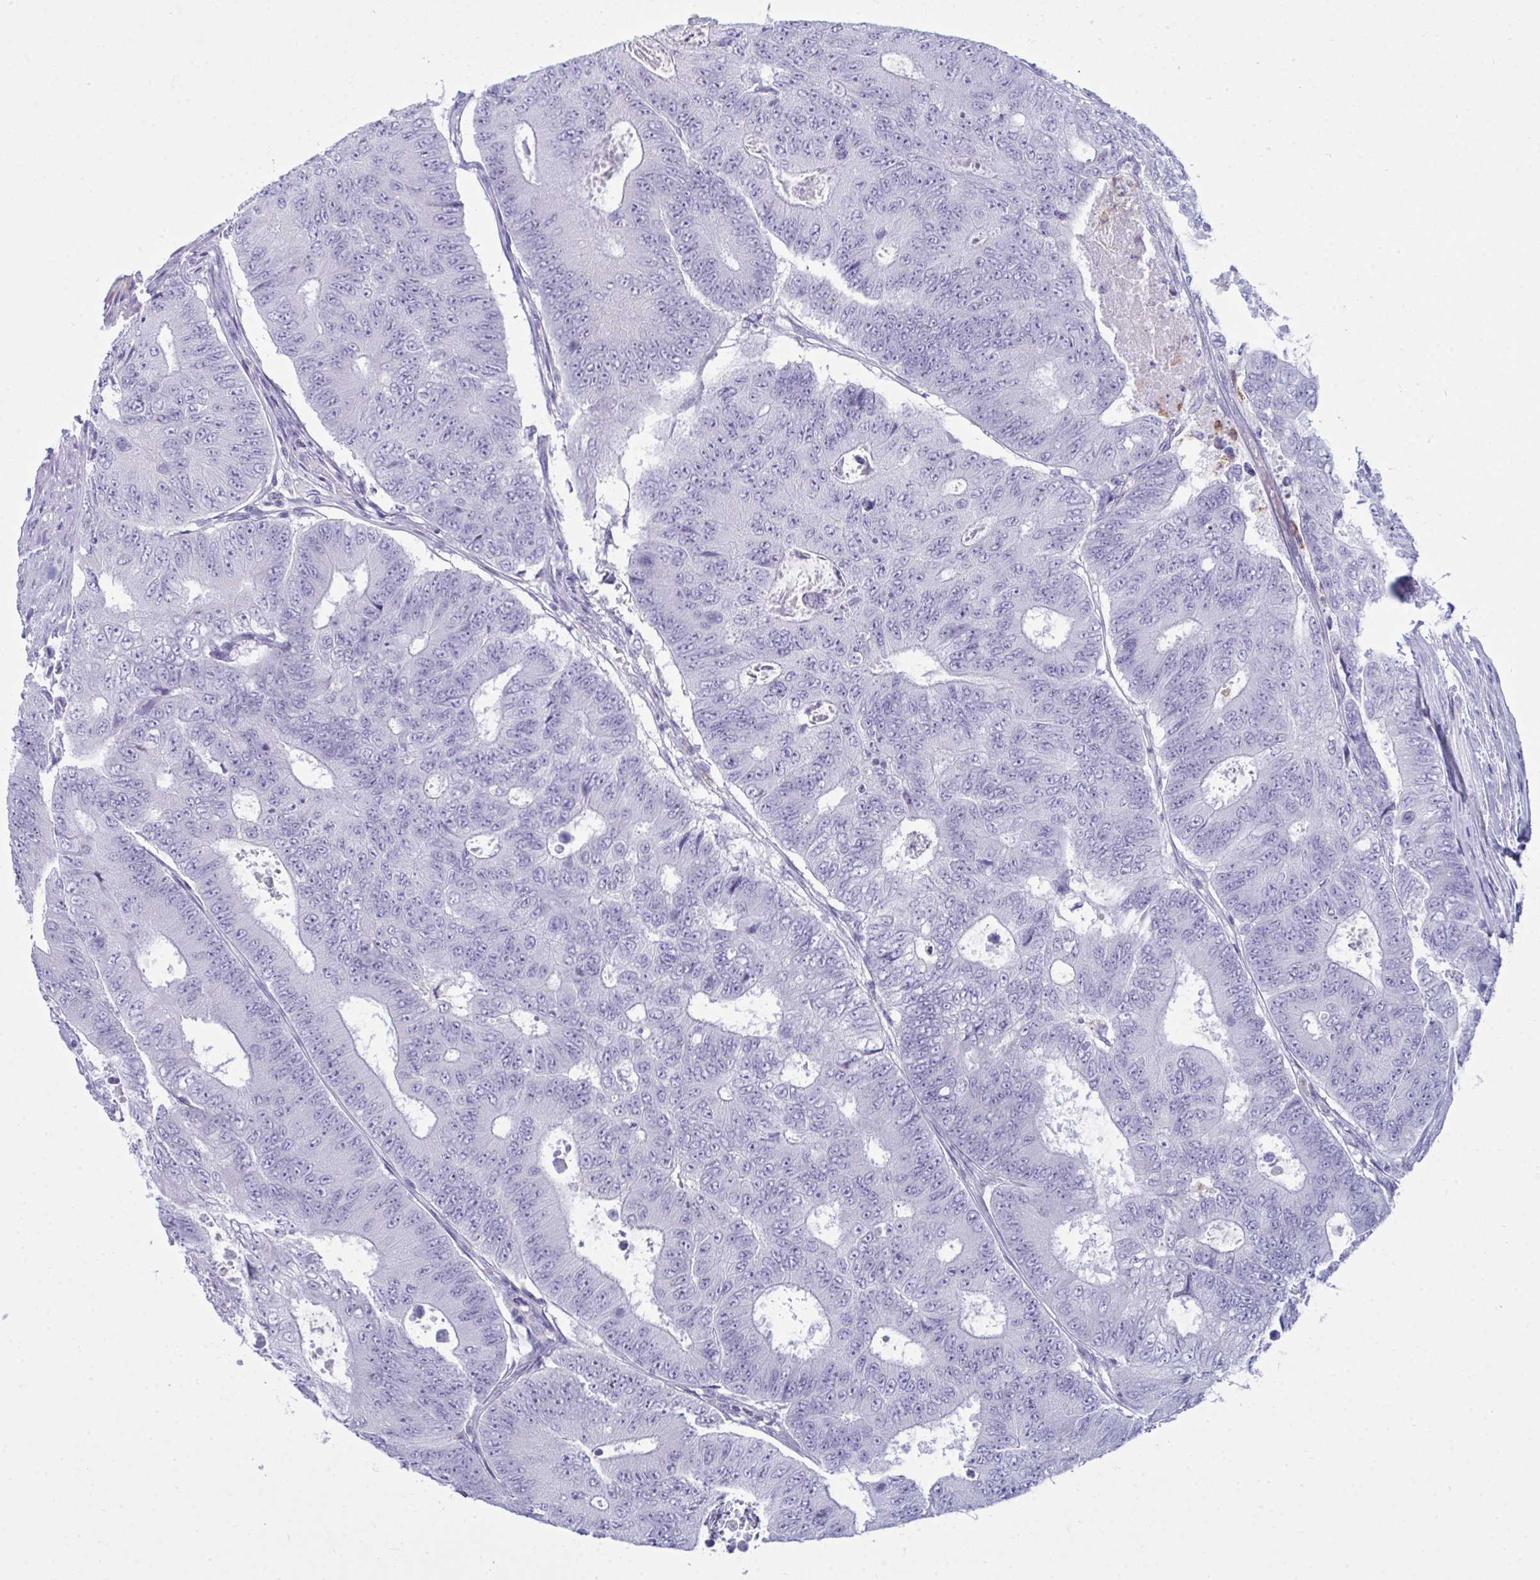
{"staining": {"intensity": "negative", "quantity": "none", "location": "none"}, "tissue": "colorectal cancer", "cell_type": "Tumor cells", "image_type": "cancer", "snomed": [{"axis": "morphology", "description": "Adenocarcinoma, NOS"}, {"axis": "topography", "description": "Colon"}], "caption": "IHC micrograph of neoplastic tissue: human adenocarcinoma (colorectal) stained with DAB shows no significant protein staining in tumor cells.", "gene": "SERPINB10", "patient": {"sex": "female", "age": 48}}